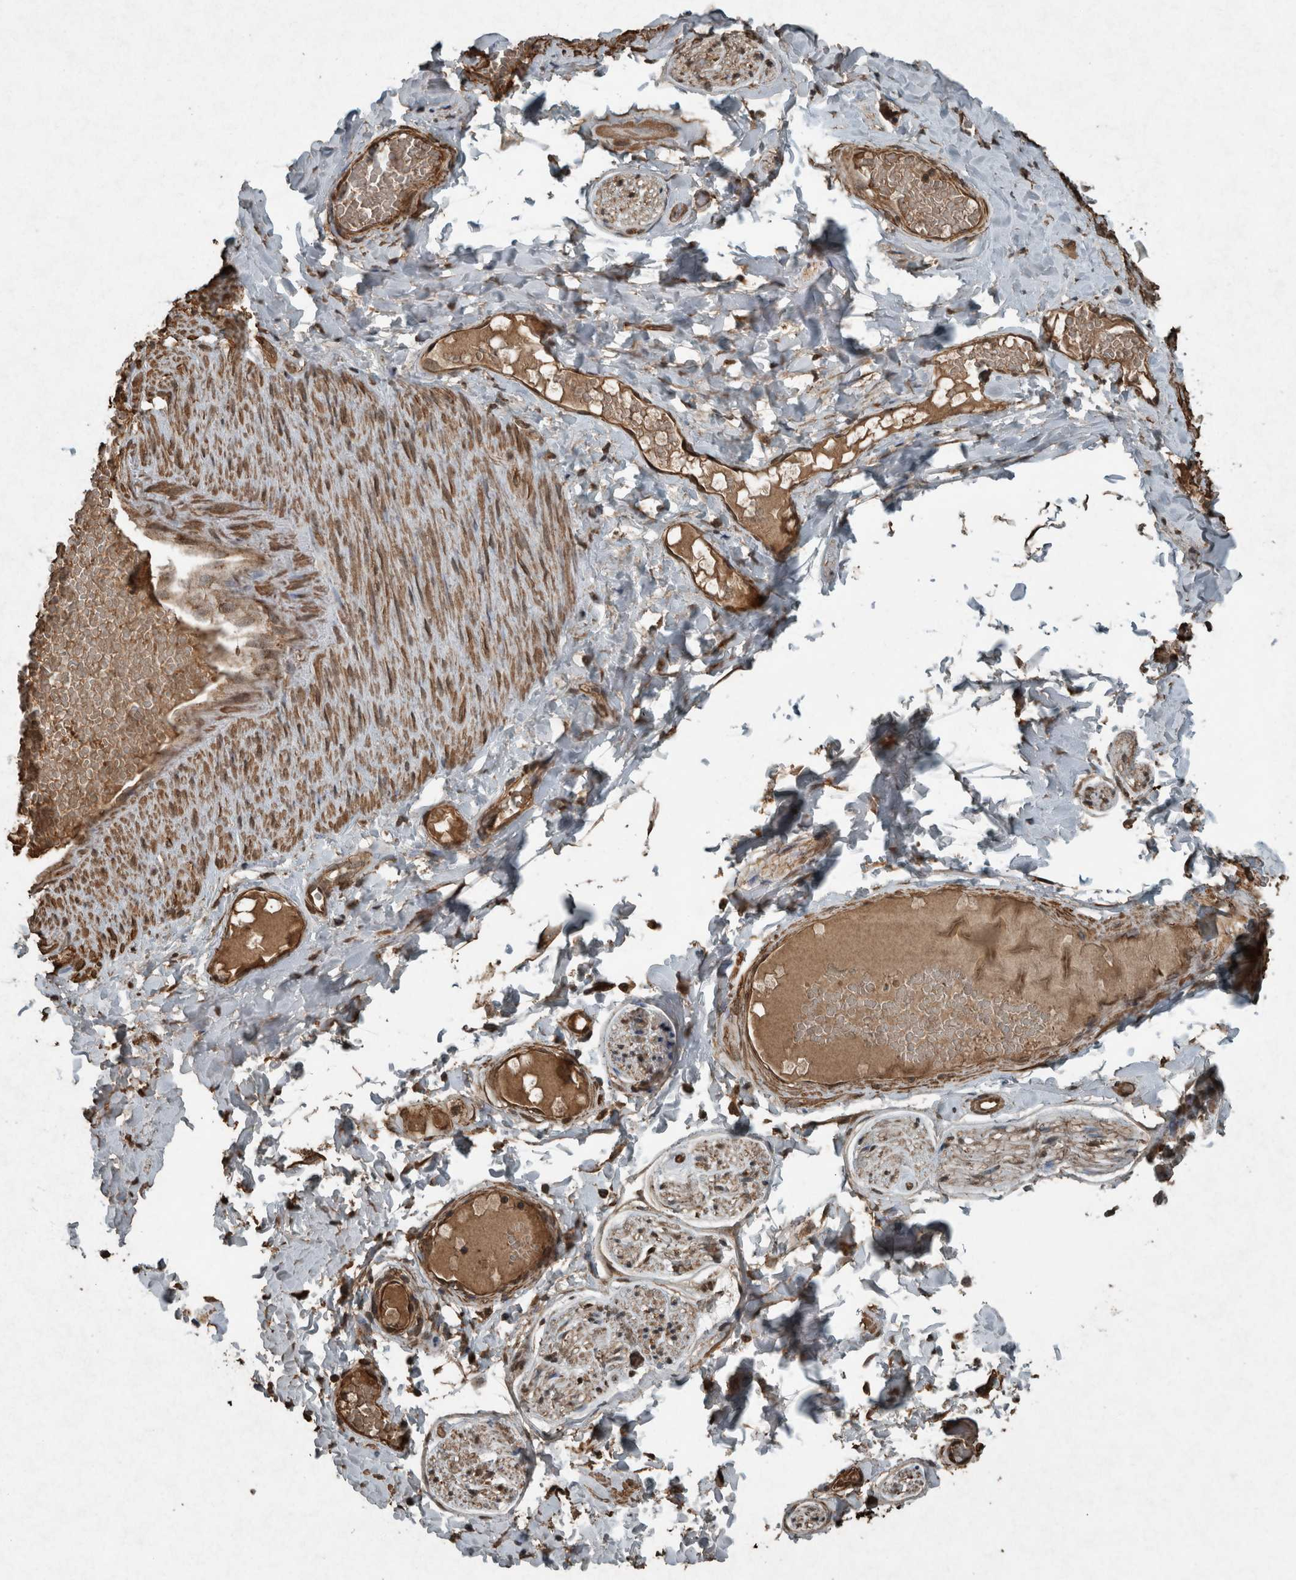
{"staining": {"intensity": "moderate", "quantity": ">75%", "location": "cytoplasmic/membranous"}, "tissue": "adipose tissue", "cell_type": "Adipocytes", "image_type": "normal", "snomed": [{"axis": "morphology", "description": "Normal tissue, NOS"}, {"axis": "topography", "description": "Adipose tissue"}, {"axis": "topography", "description": "Vascular tissue"}, {"axis": "topography", "description": "Peripheral nerve tissue"}], "caption": "The photomicrograph reveals staining of unremarkable adipose tissue, revealing moderate cytoplasmic/membranous protein positivity (brown color) within adipocytes. Immunohistochemistry stains the protein in brown and the nuclei are stained blue.", "gene": "ARHGEF12", "patient": {"sex": "male", "age": 25}}